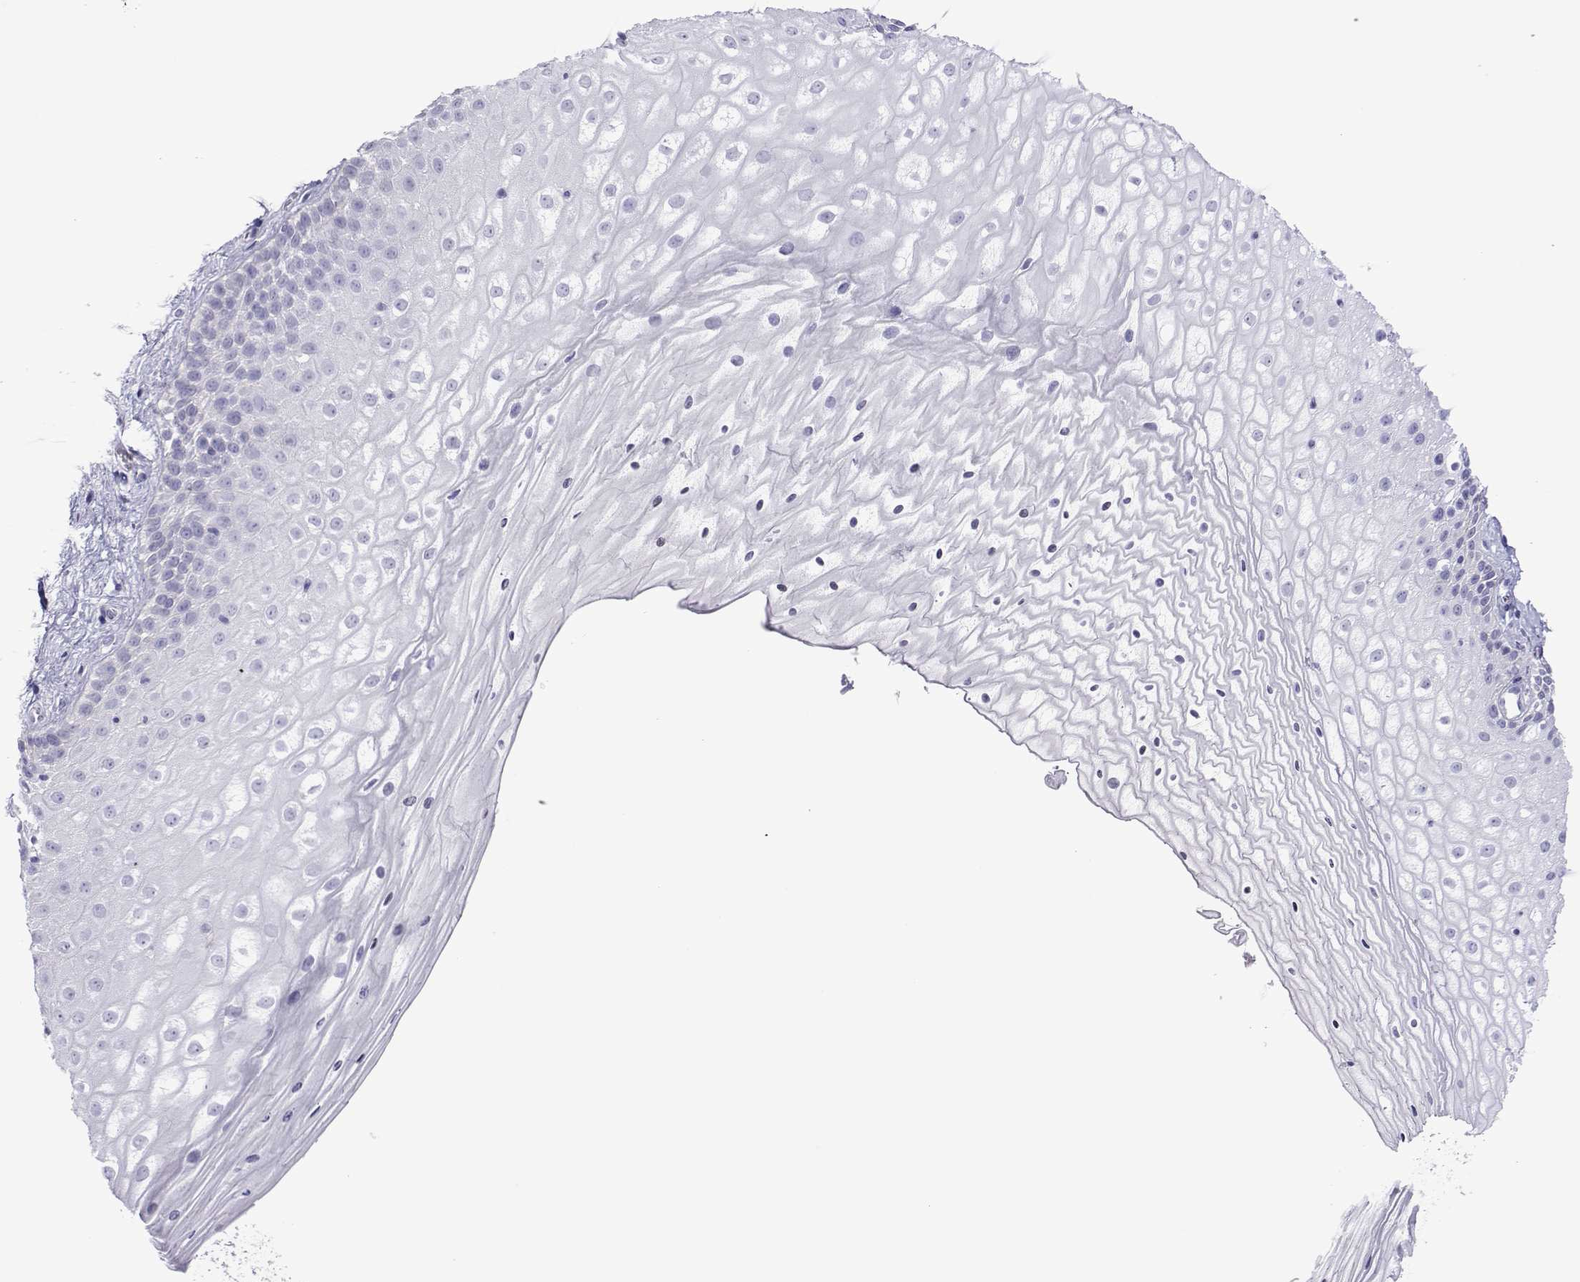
{"staining": {"intensity": "negative", "quantity": "none", "location": "none"}, "tissue": "vagina", "cell_type": "Squamous epithelial cells", "image_type": "normal", "snomed": [{"axis": "morphology", "description": "Normal tissue, NOS"}, {"axis": "topography", "description": "Vagina"}], "caption": "IHC of unremarkable human vagina displays no expression in squamous epithelial cells. (IHC, brightfield microscopy, high magnification).", "gene": "SPANXA1", "patient": {"sex": "female", "age": 47}}